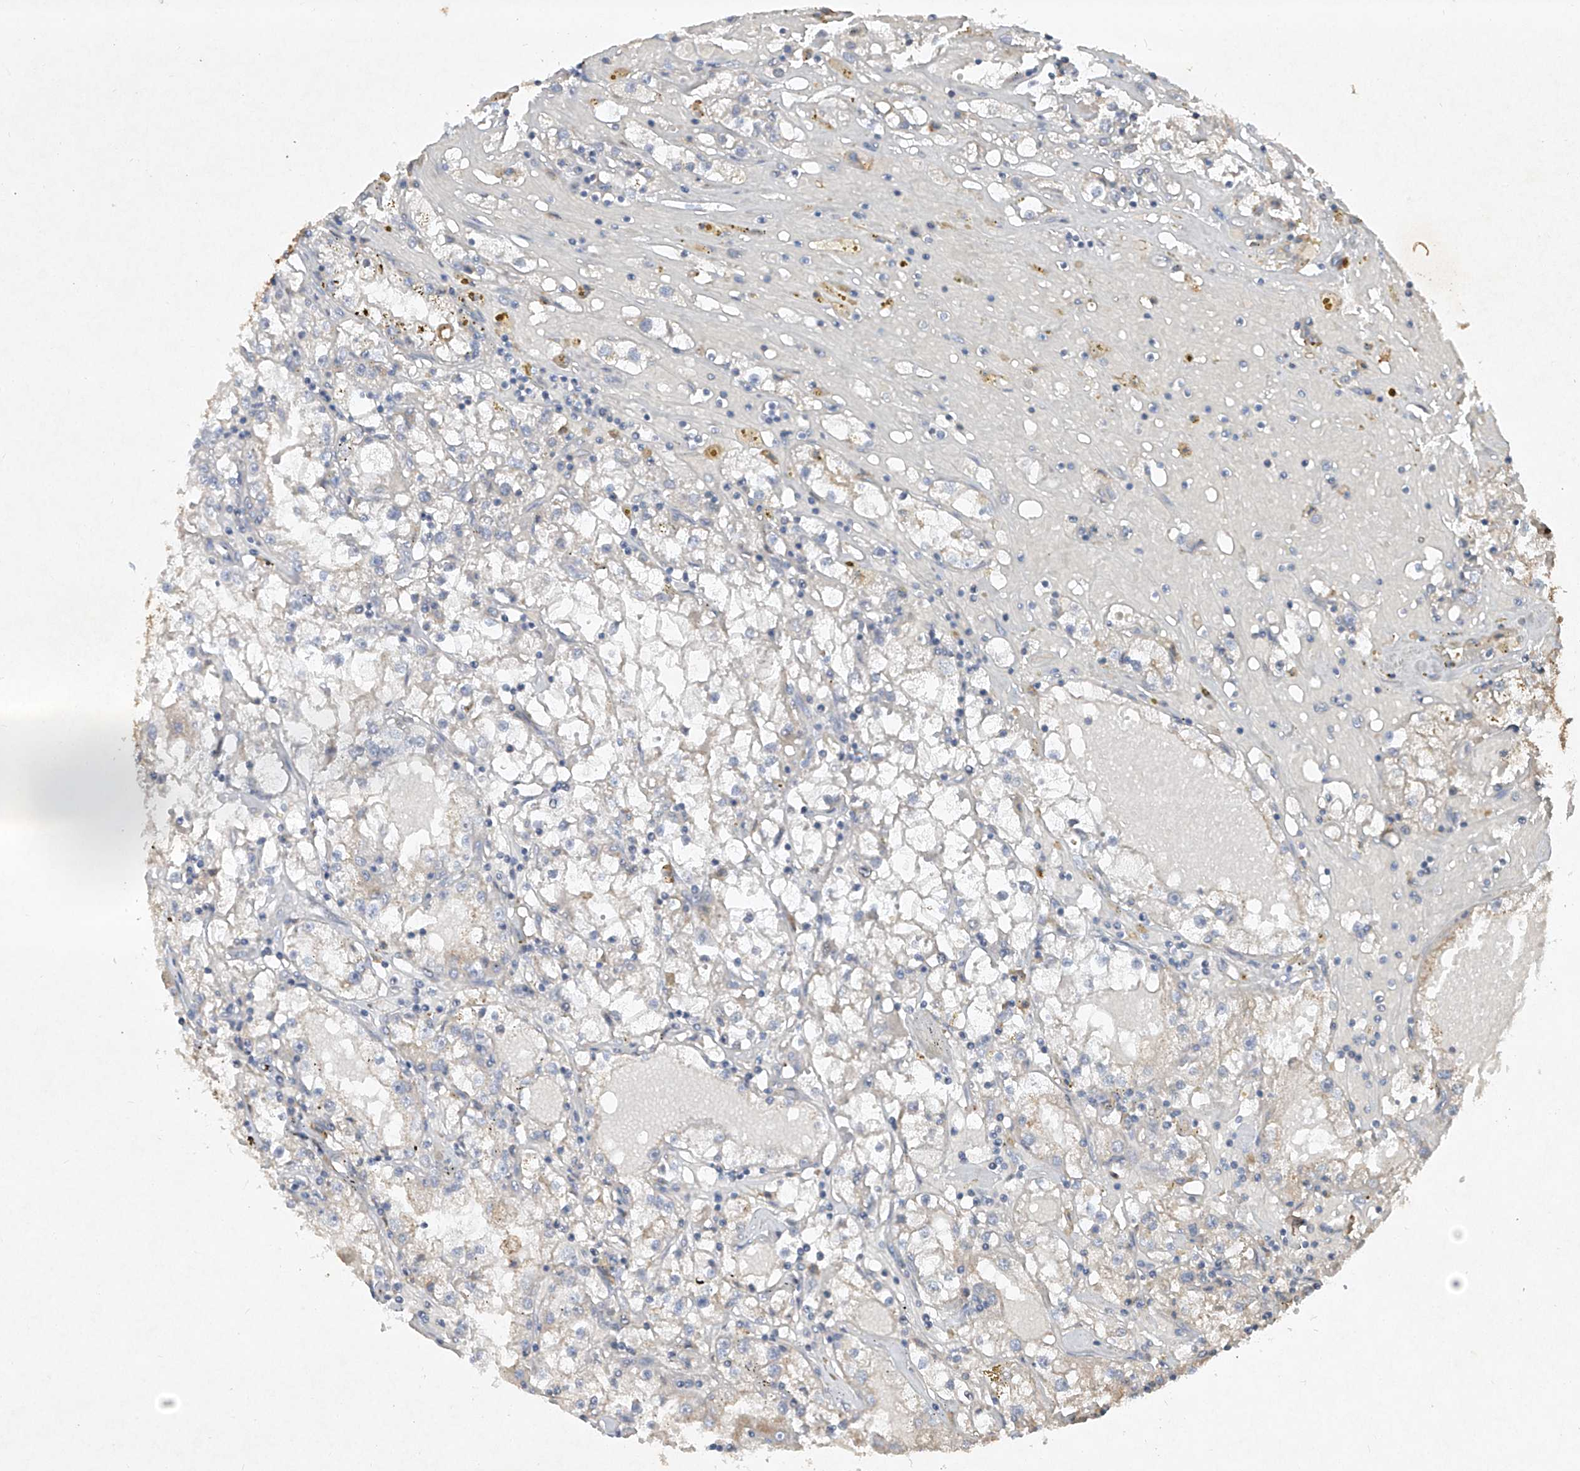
{"staining": {"intensity": "negative", "quantity": "none", "location": "none"}, "tissue": "renal cancer", "cell_type": "Tumor cells", "image_type": "cancer", "snomed": [{"axis": "morphology", "description": "Adenocarcinoma, NOS"}, {"axis": "topography", "description": "Kidney"}], "caption": "This is an IHC image of human renal cancer (adenocarcinoma). There is no positivity in tumor cells.", "gene": "HAS3", "patient": {"sex": "male", "age": 56}}